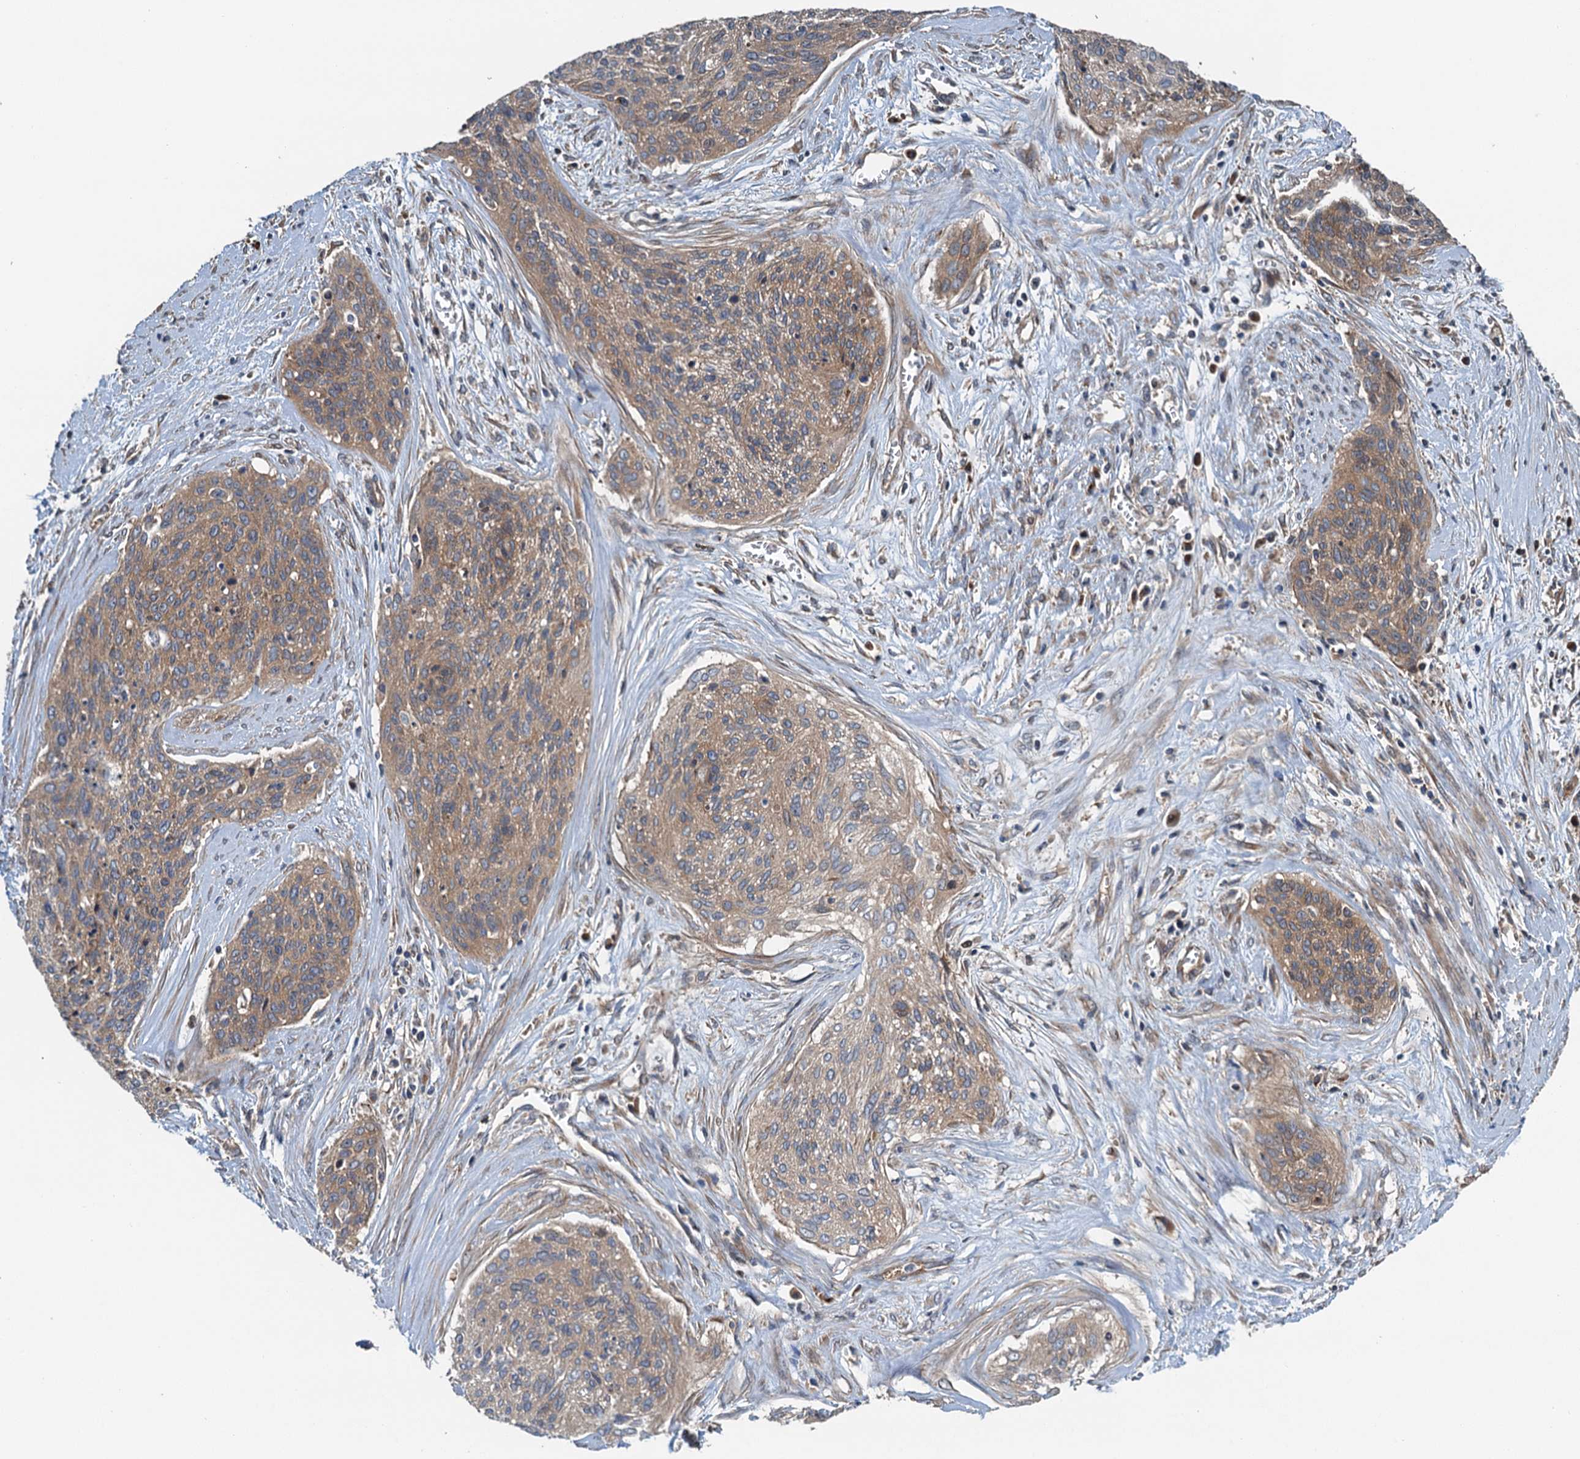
{"staining": {"intensity": "moderate", "quantity": ">75%", "location": "cytoplasmic/membranous"}, "tissue": "cervical cancer", "cell_type": "Tumor cells", "image_type": "cancer", "snomed": [{"axis": "morphology", "description": "Squamous cell carcinoma, NOS"}, {"axis": "topography", "description": "Cervix"}], "caption": "Immunohistochemical staining of human cervical squamous cell carcinoma reveals medium levels of moderate cytoplasmic/membranous protein positivity in approximately >75% of tumor cells.", "gene": "COG3", "patient": {"sex": "female", "age": 55}}